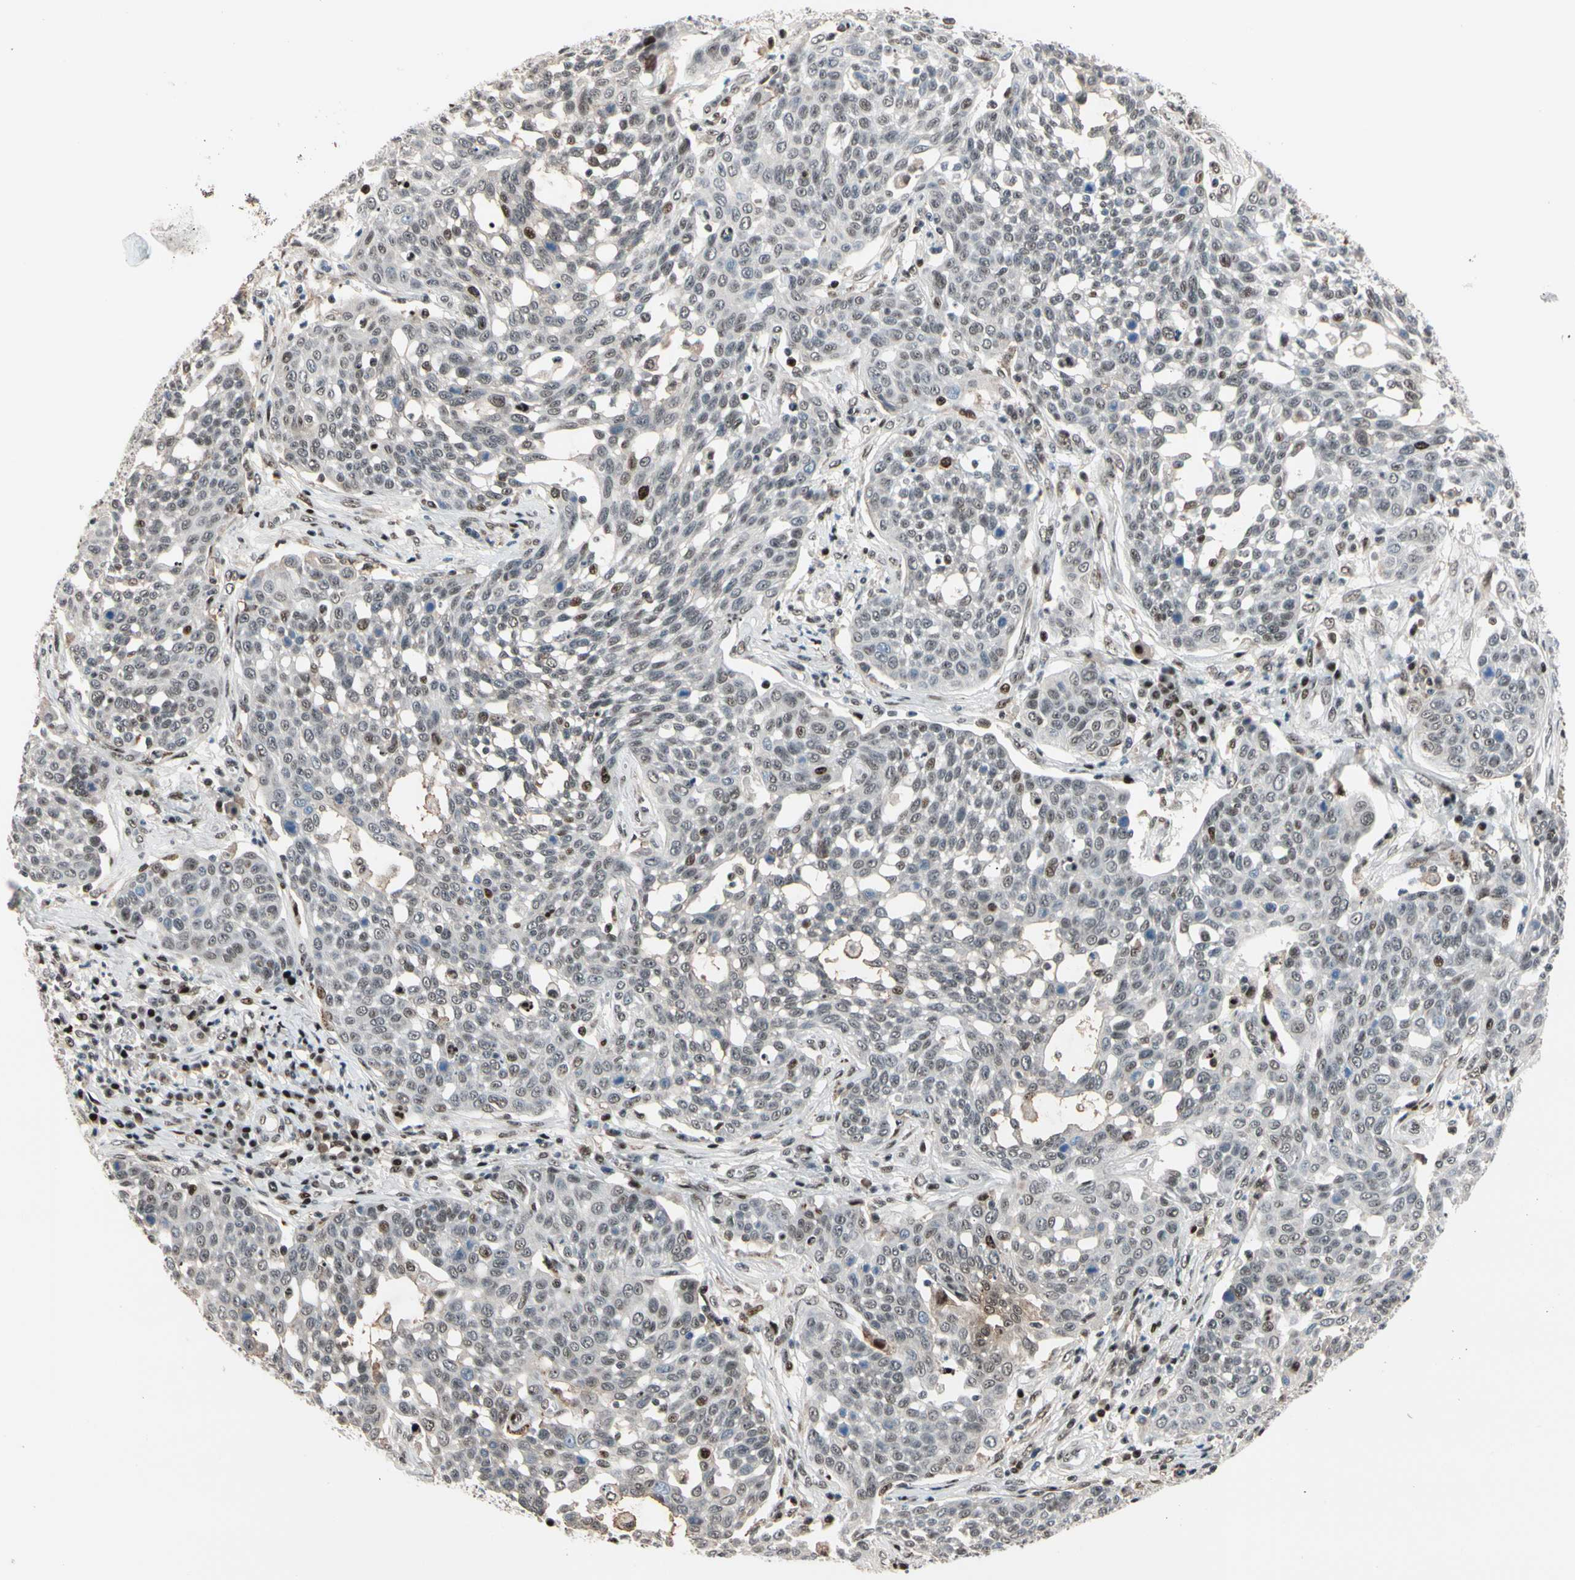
{"staining": {"intensity": "weak", "quantity": "25%-75%", "location": "nuclear"}, "tissue": "cervical cancer", "cell_type": "Tumor cells", "image_type": "cancer", "snomed": [{"axis": "morphology", "description": "Squamous cell carcinoma, NOS"}, {"axis": "topography", "description": "Cervix"}], "caption": "Protein staining shows weak nuclear staining in about 25%-75% of tumor cells in cervical cancer. The staining was performed using DAB, with brown indicating positive protein expression. Nuclei are stained blue with hematoxylin.", "gene": "FOXO3", "patient": {"sex": "female", "age": 34}}